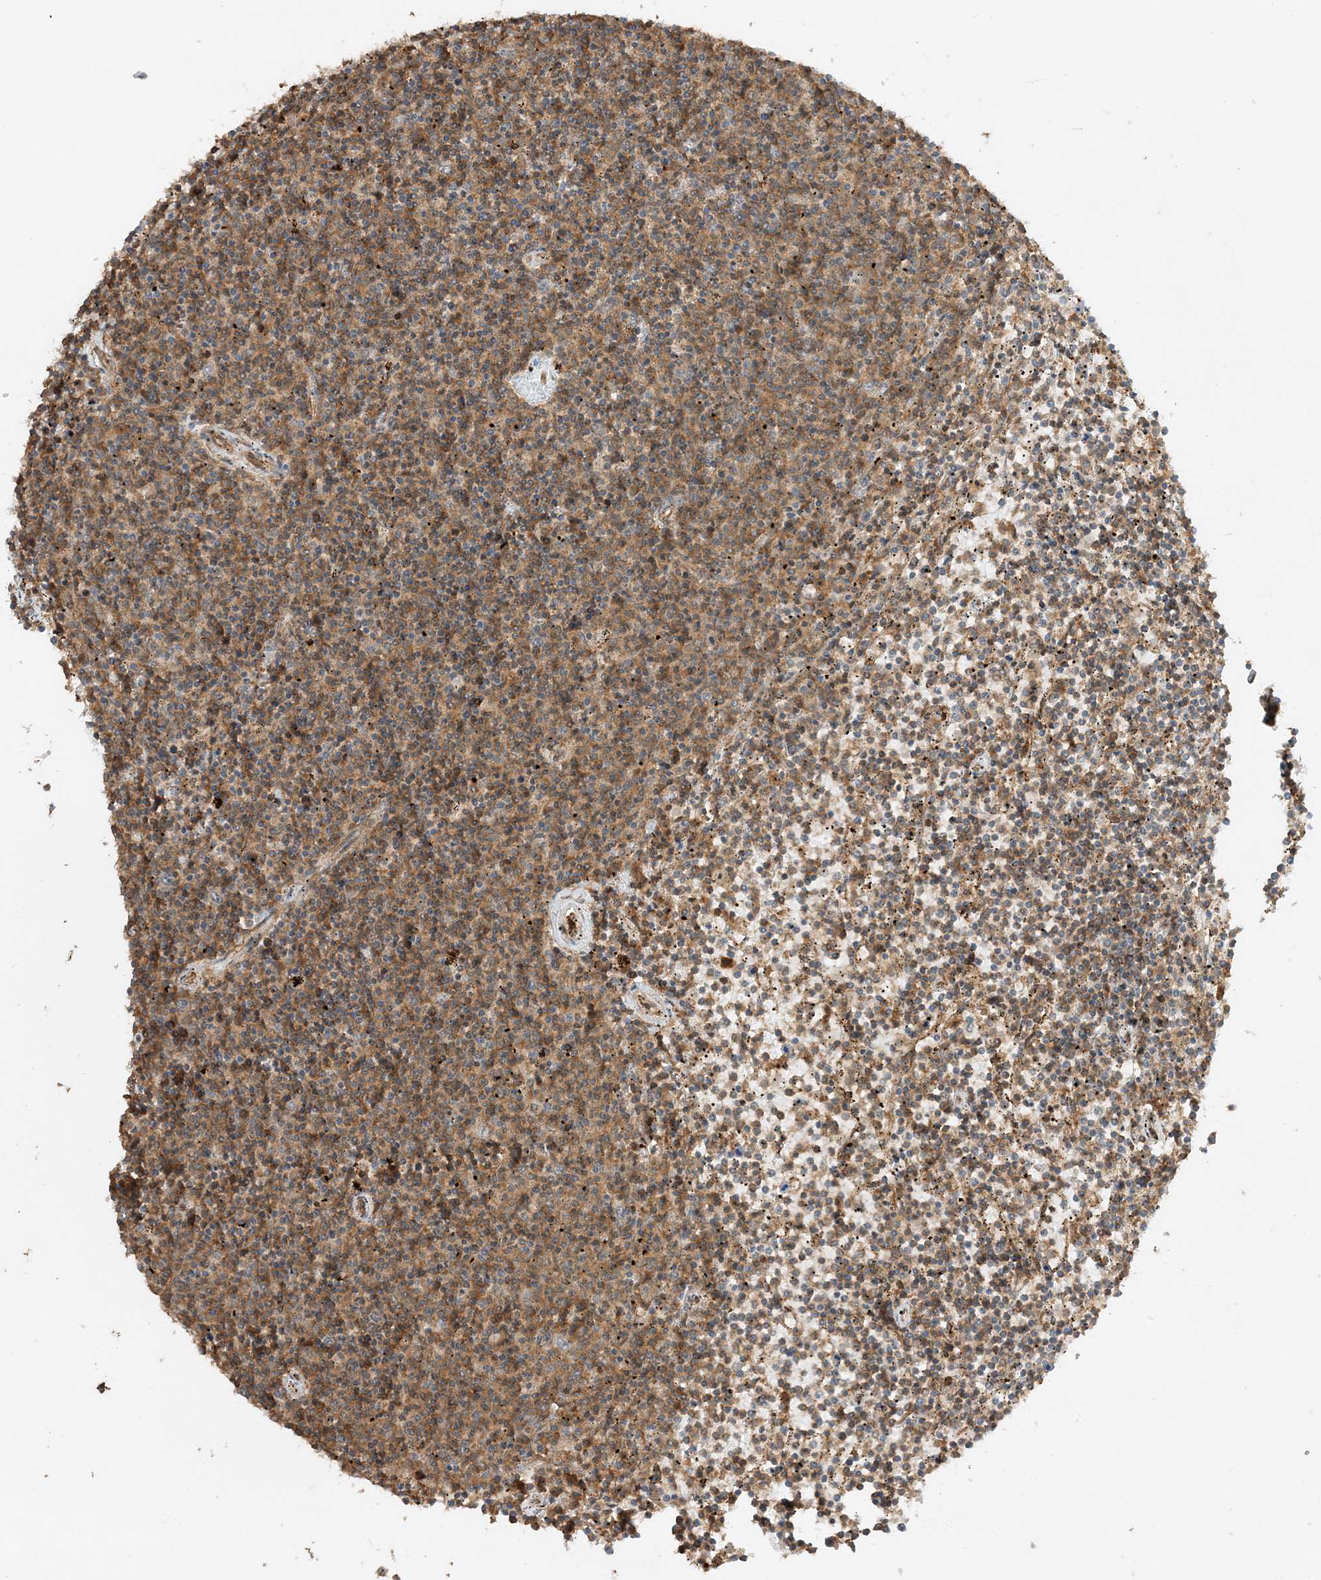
{"staining": {"intensity": "negative", "quantity": "none", "location": "none"}, "tissue": "lymphoma", "cell_type": "Tumor cells", "image_type": "cancer", "snomed": [{"axis": "morphology", "description": "Malignant lymphoma, non-Hodgkin's type, Low grade"}, {"axis": "topography", "description": "Spleen"}], "caption": "Tumor cells show no significant positivity in lymphoma. The staining was performed using DAB to visualize the protein expression in brown, while the nuclei were stained in blue with hematoxylin (Magnification: 20x).", "gene": "XRN1", "patient": {"sex": "female", "age": 50}}